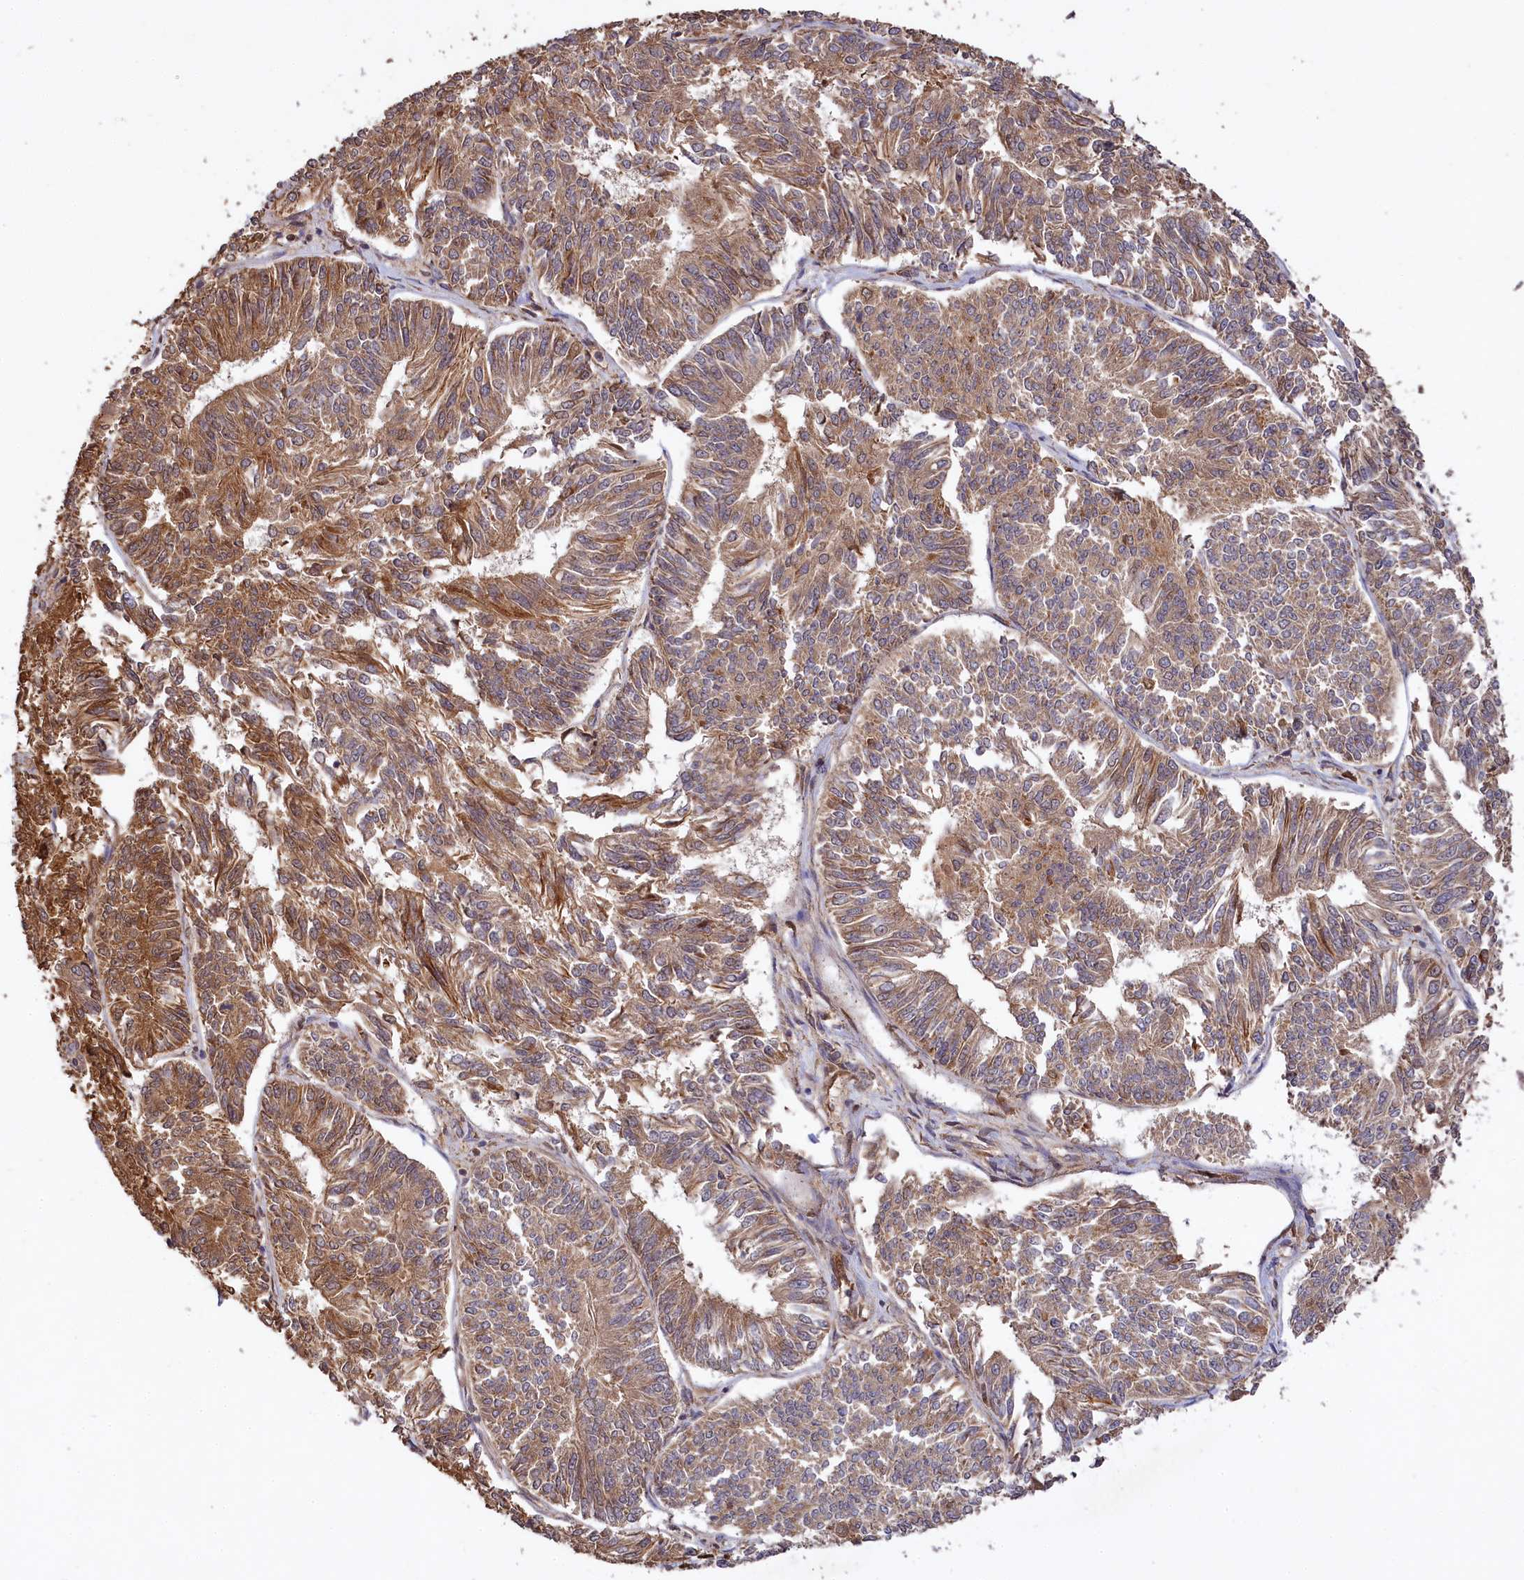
{"staining": {"intensity": "moderate", "quantity": "25%-75%", "location": "cytoplasmic/membranous"}, "tissue": "endometrial cancer", "cell_type": "Tumor cells", "image_type": "cancer", "snomed": [{"axis": "morphology", "description": "Adenocarcinoma, NOS"}, {"axis": "topography", "description": "Endometrium"}], "caption": "Protein expression analysis of endometrial adenocarcinoma shows moderate cytoplasmic/membranous staining in approximately 25%-75% of tumor cells. The staining was performed using DAB (3,3'-diaminobenzidine) to visualize the protein expression in brown, while the nuclei were stained in blue with hematoxylin (Magnification: 20x).", "gene": "MCF2L2", "patient": {"sex": "female", "age": 58}}